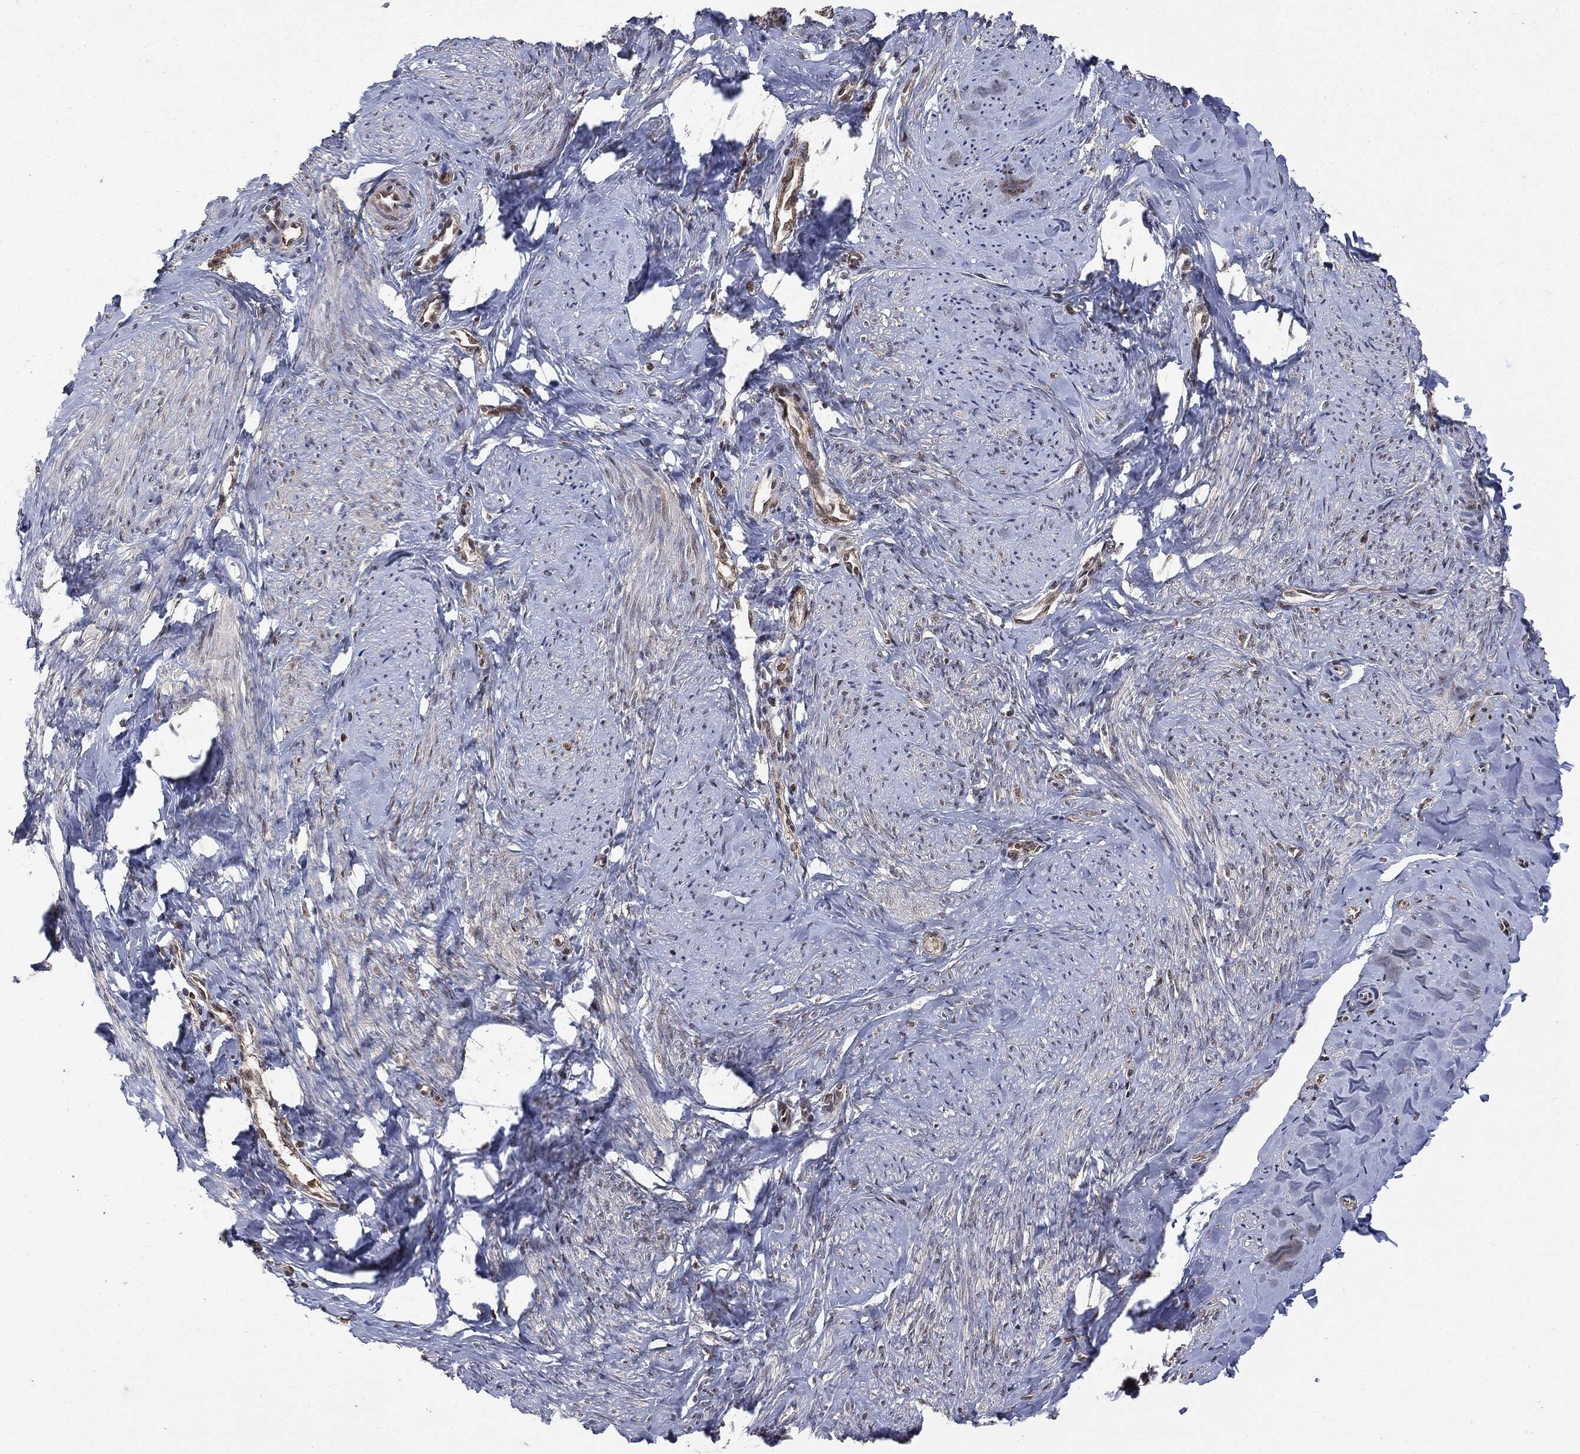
{"staining": {"intensity": "weak", "quantity": "25%-75%", "location": "cytoplasmic/membranous,nuclear"}, "tissue": "smooth muscle", "cell_type": "Smooth muscle cells", "image_type": "normal", "snomed": [{"axis": "morphology", "description": "Normal tissue, NOS"}, {"axis": "topography", "description": "Smooth muscle"}], "caption": "This histopathology image reveals normal smooth muscle stained with immunohistochemistry (IHC) to label a protein in brown. The cytoplasmic/membranous,nuclear of smooth muscle cells show weak positivity for the protein. Nuclei are counter-stained blue.", "gene": "GPI", "patient": {"sex": "female", "age": 48}}